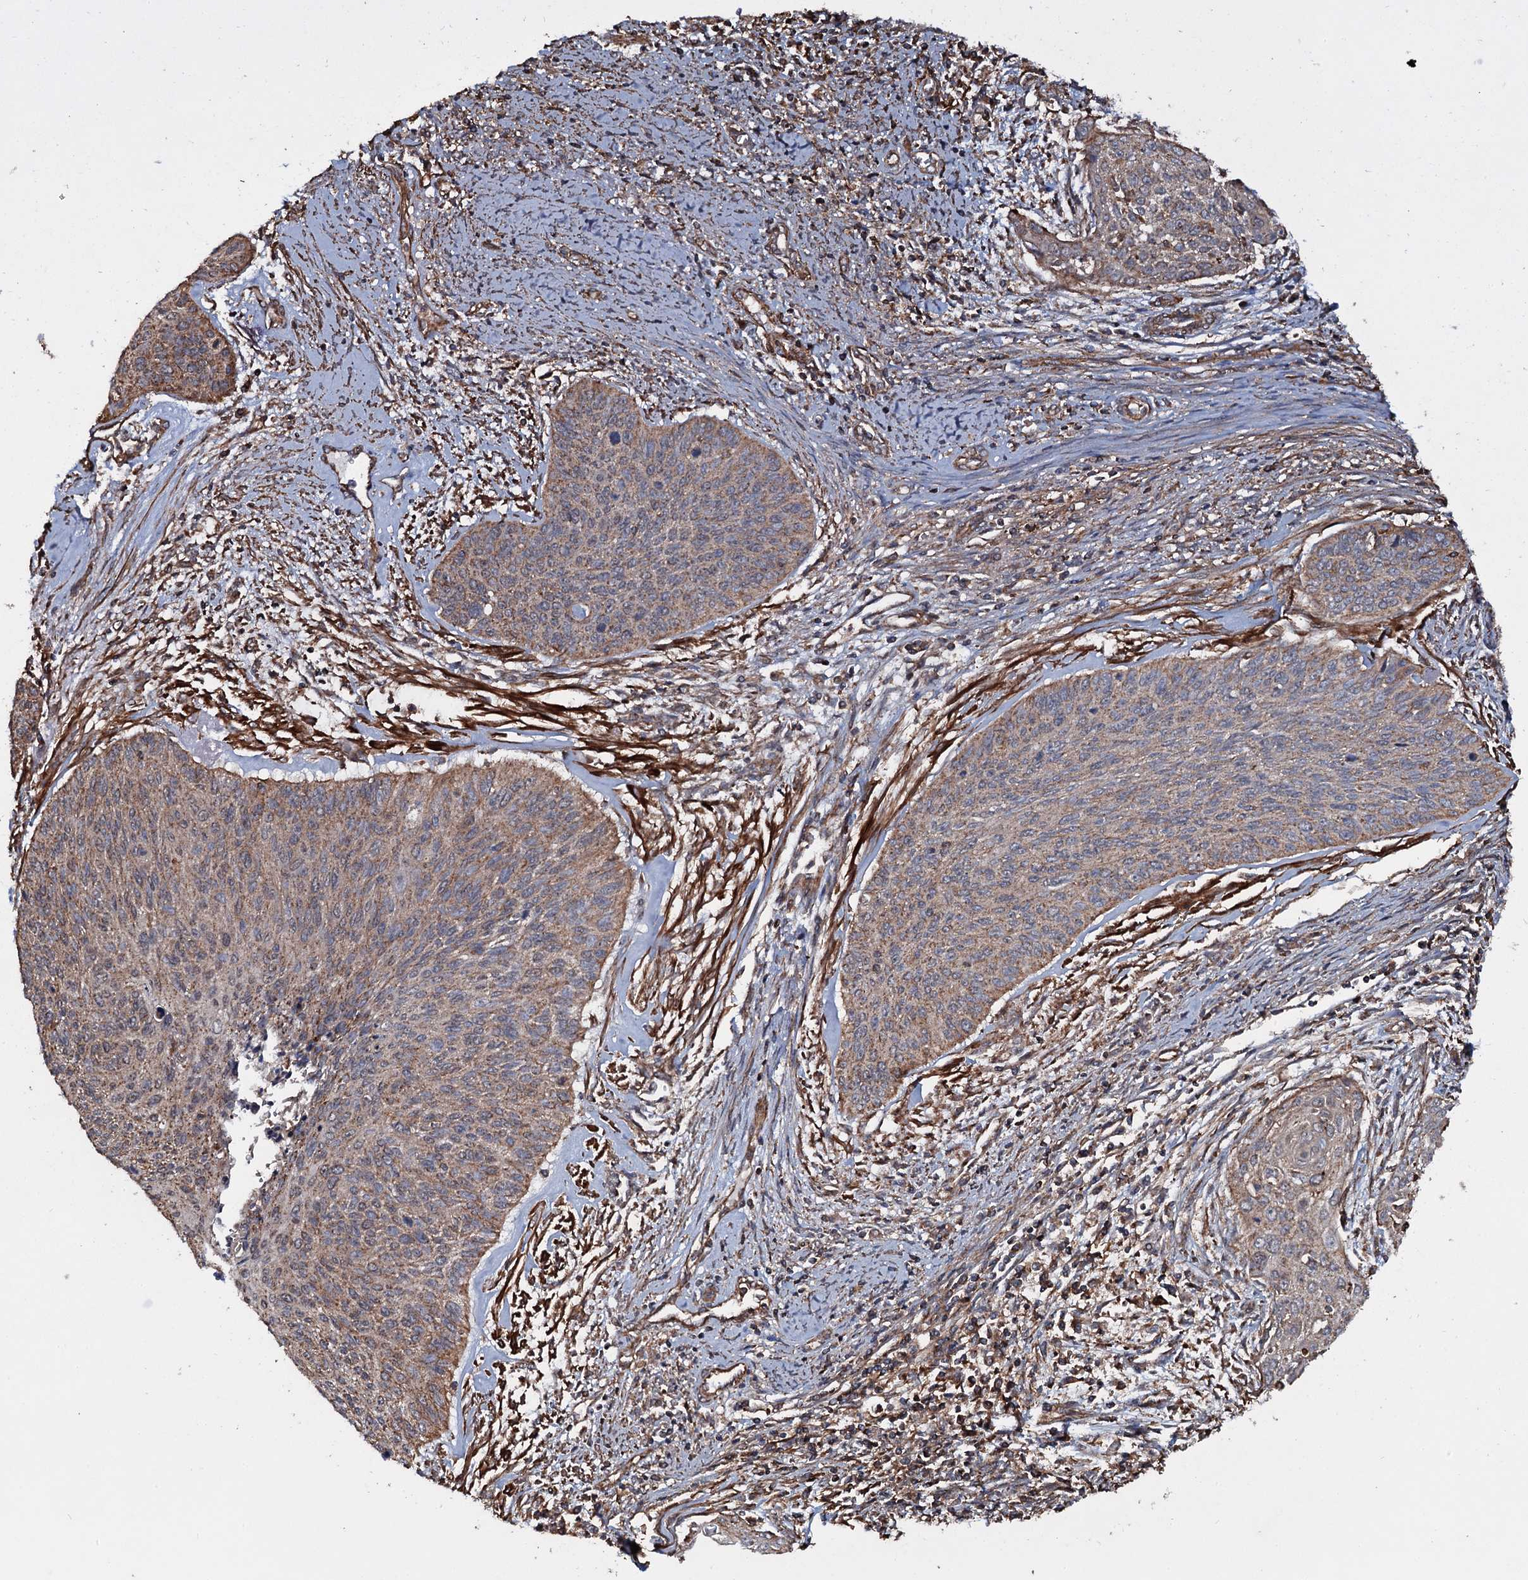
{"staining": {"intensity": "moderate", "quantity": ">75%", "location": "cytoplasmic/membranous"}, "tissue": "cervical cancer", "cell_type": "Tumor cells", "image_type": "cancer", "snomed": [{"axis": "morphology", "description": "Squamous cell carcinoma, NOS"}, {"axis": "topography", "description": "Cervix"}], "caption": "Immunohistochemistry (IHC) (DAB (3,3'-diaminobenzidine)) staining of human cervical cancer (squamous cell carcinoma) reveals moderate cytoplasmic/membranous protein staining in approximately >75% of tumor cells.", "gene": "VWA8", "patient": {"sex": "female", "age": 55}}